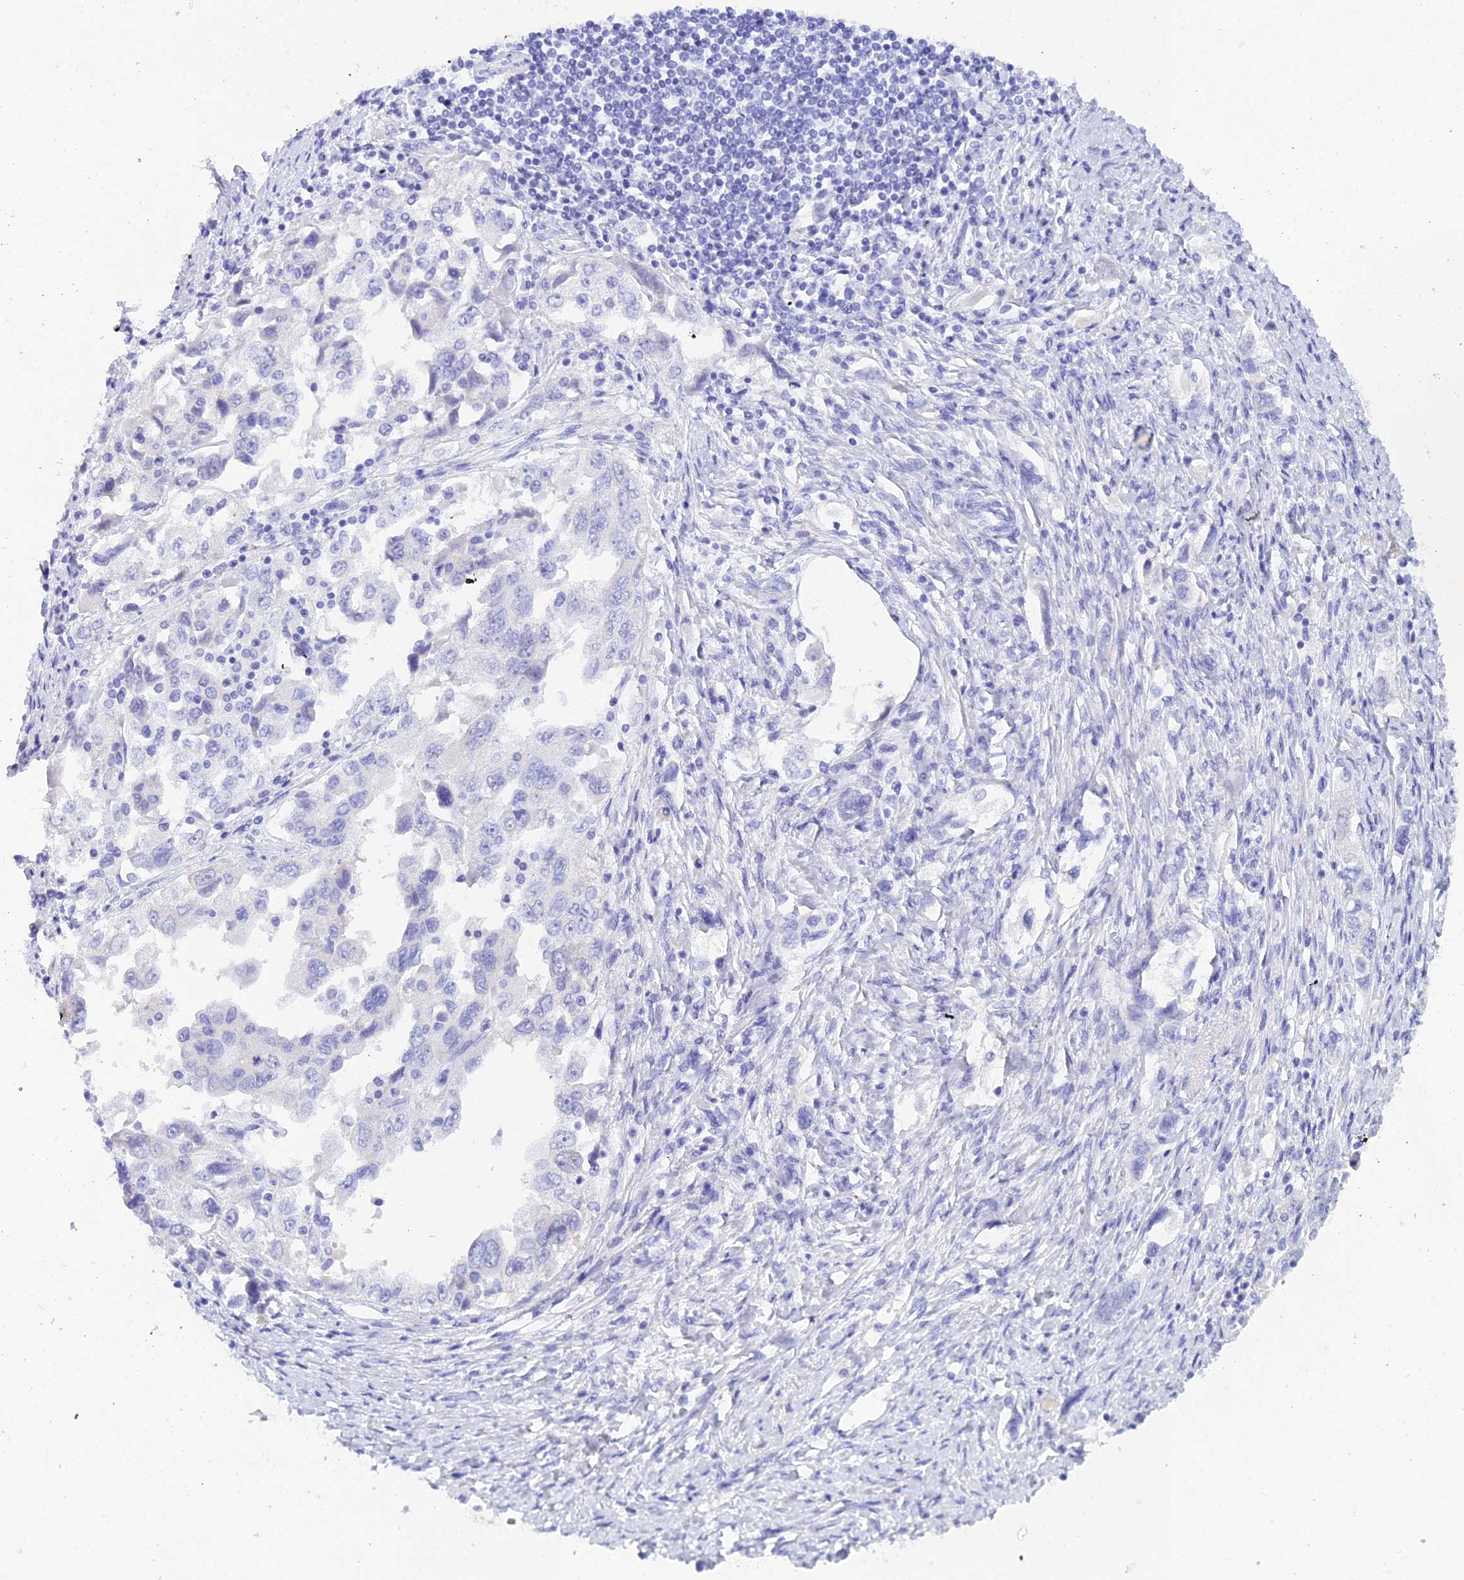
{"staining": {"intensity": "negative", "quantity": "none", "location": "none"}, "tissue": "ovarian cancer", "cell_type": "Tumor cells", "image_type": "cancer", "snomed": [{"axis": "morphology", "description": "Carcinoma, NOS"}, {"axis": "morphology", "description": "Cystadenocarcinoma, serous, NOS"}, {"axis": "topography", "description": "Ovary"}], "caption": "There is no significant staining in tumor cells of ovarian serous cystadenocarcinoma.", "gene": "REG1A", "patient": {"sex": "female", "age": 69}}